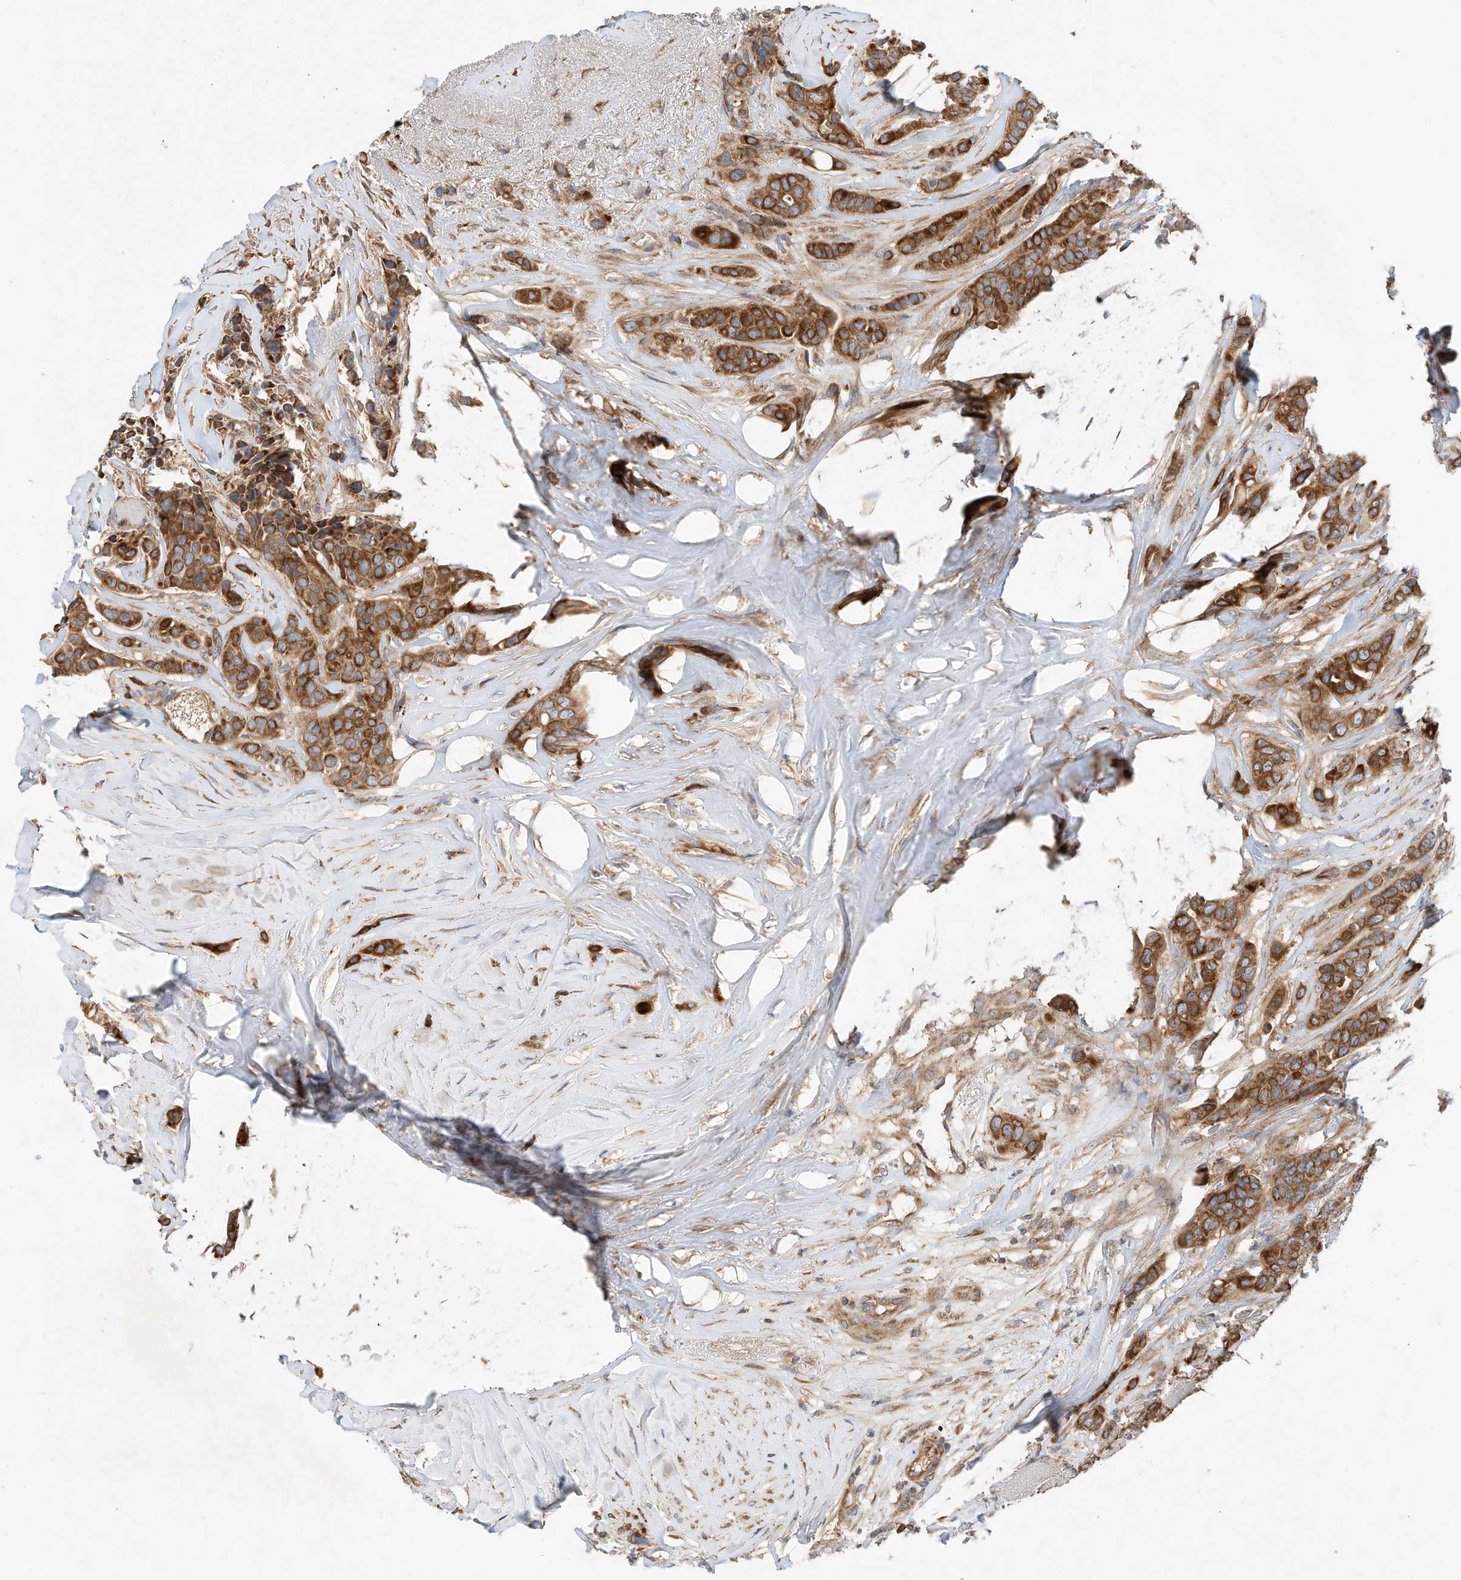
{"staining": {"intensity": "strong", "quantity": ">75%", "location": "cytoplasmic/membranous"}, "tissue": "breast cancer", "cell_type": "Tumor cells", "image_type": "cancer", "snomed": [{"axis": "morphology", "description": "Lobular carcinoma"}, {"axis": "topography", "description": "Breast"}], "caption": "An IHC photomicrograph of tumor tissue is shown. Protein staining in brown labels strong cytoplasmic/membranous positivity in breast cancer (lobular carcinoma) within tumor cells.", "gene": "CPAMD8", "patient": {"sex": "female", "age": 51}}